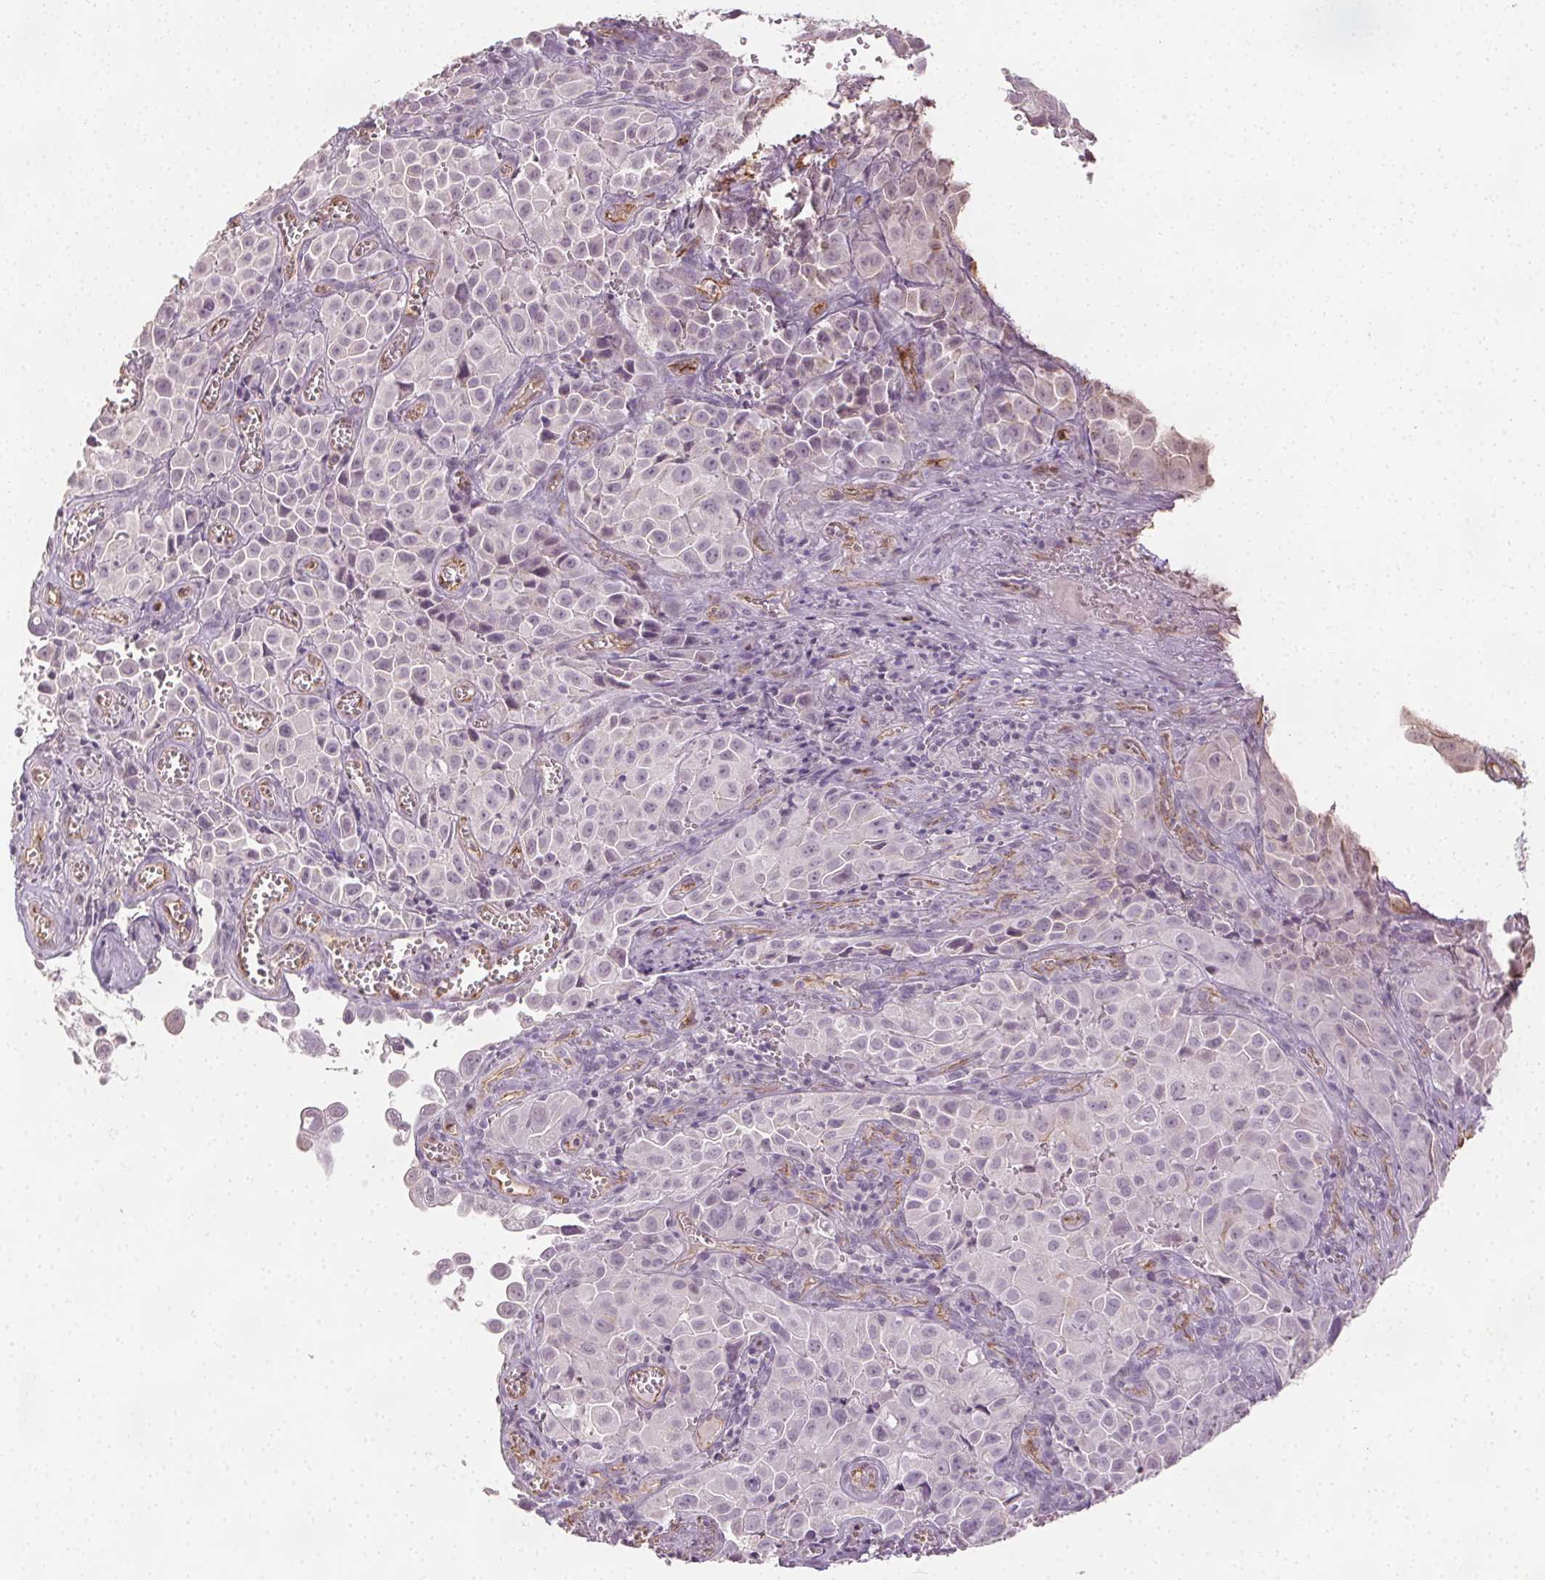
{"staining": {"intensity": "negative", "quantity": "none", "location": "none"}, "tissue": "cervical cancer", "cell_type": "Tumor cells", "image_type": "cancer", "snomed": [{"axis": "morphology", "description": "Squamous cell carcinoma, NOS"}, {"axis": "topography", "description": "Cervix"}], "caption": "There is no significant positivity in tumor cells of squamous cell carcinoma (cervical). (DAB (3,3'-diaminobenzidine) immunohistochemistry (IHC), high magnification).", "gene": "PODXL", "patient": {"sex": "female", "age": 55}}